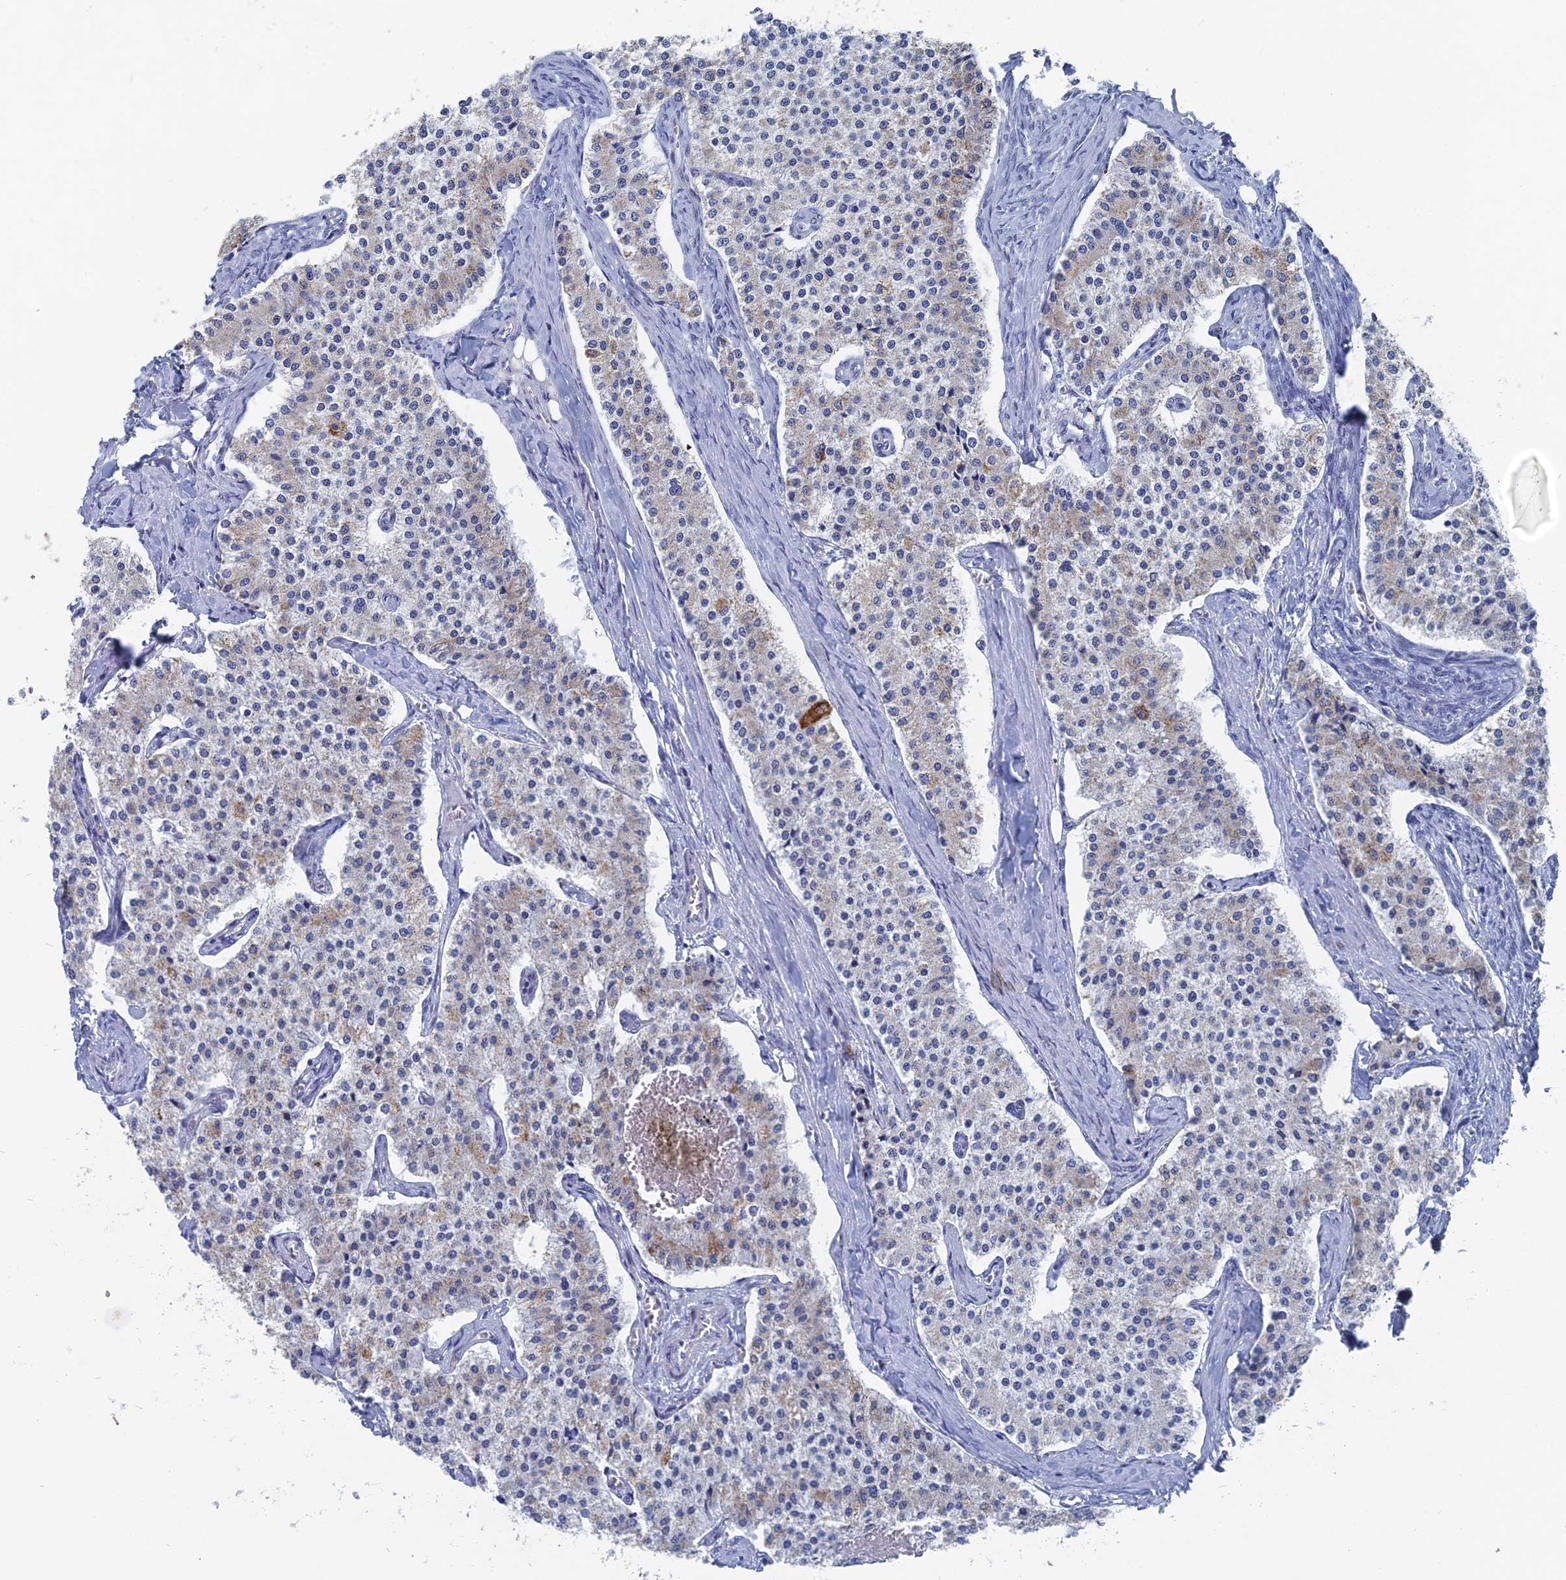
{"staining": {"intensity": "moderate", "quantity": "<25%", "location": "cytoplasmic/membranous"}, "tissue": "carcinoid", "cell_type": "Tumor cells", "image_type": "cancer", "snomed": [{"axis": "morphology", "description": "Carcinoid, malignant, NOS"}, {"axis": "topography", "description": "Colon"}], "caption": "There is low levels of moderate cytoplasmic/membranous positivity in tumor cells of carcinoid, as demonstrated by immunohistochemical staining (brown color).", "gene": "HIGD1A", "patient": {"sex": "female", "age": 52}}